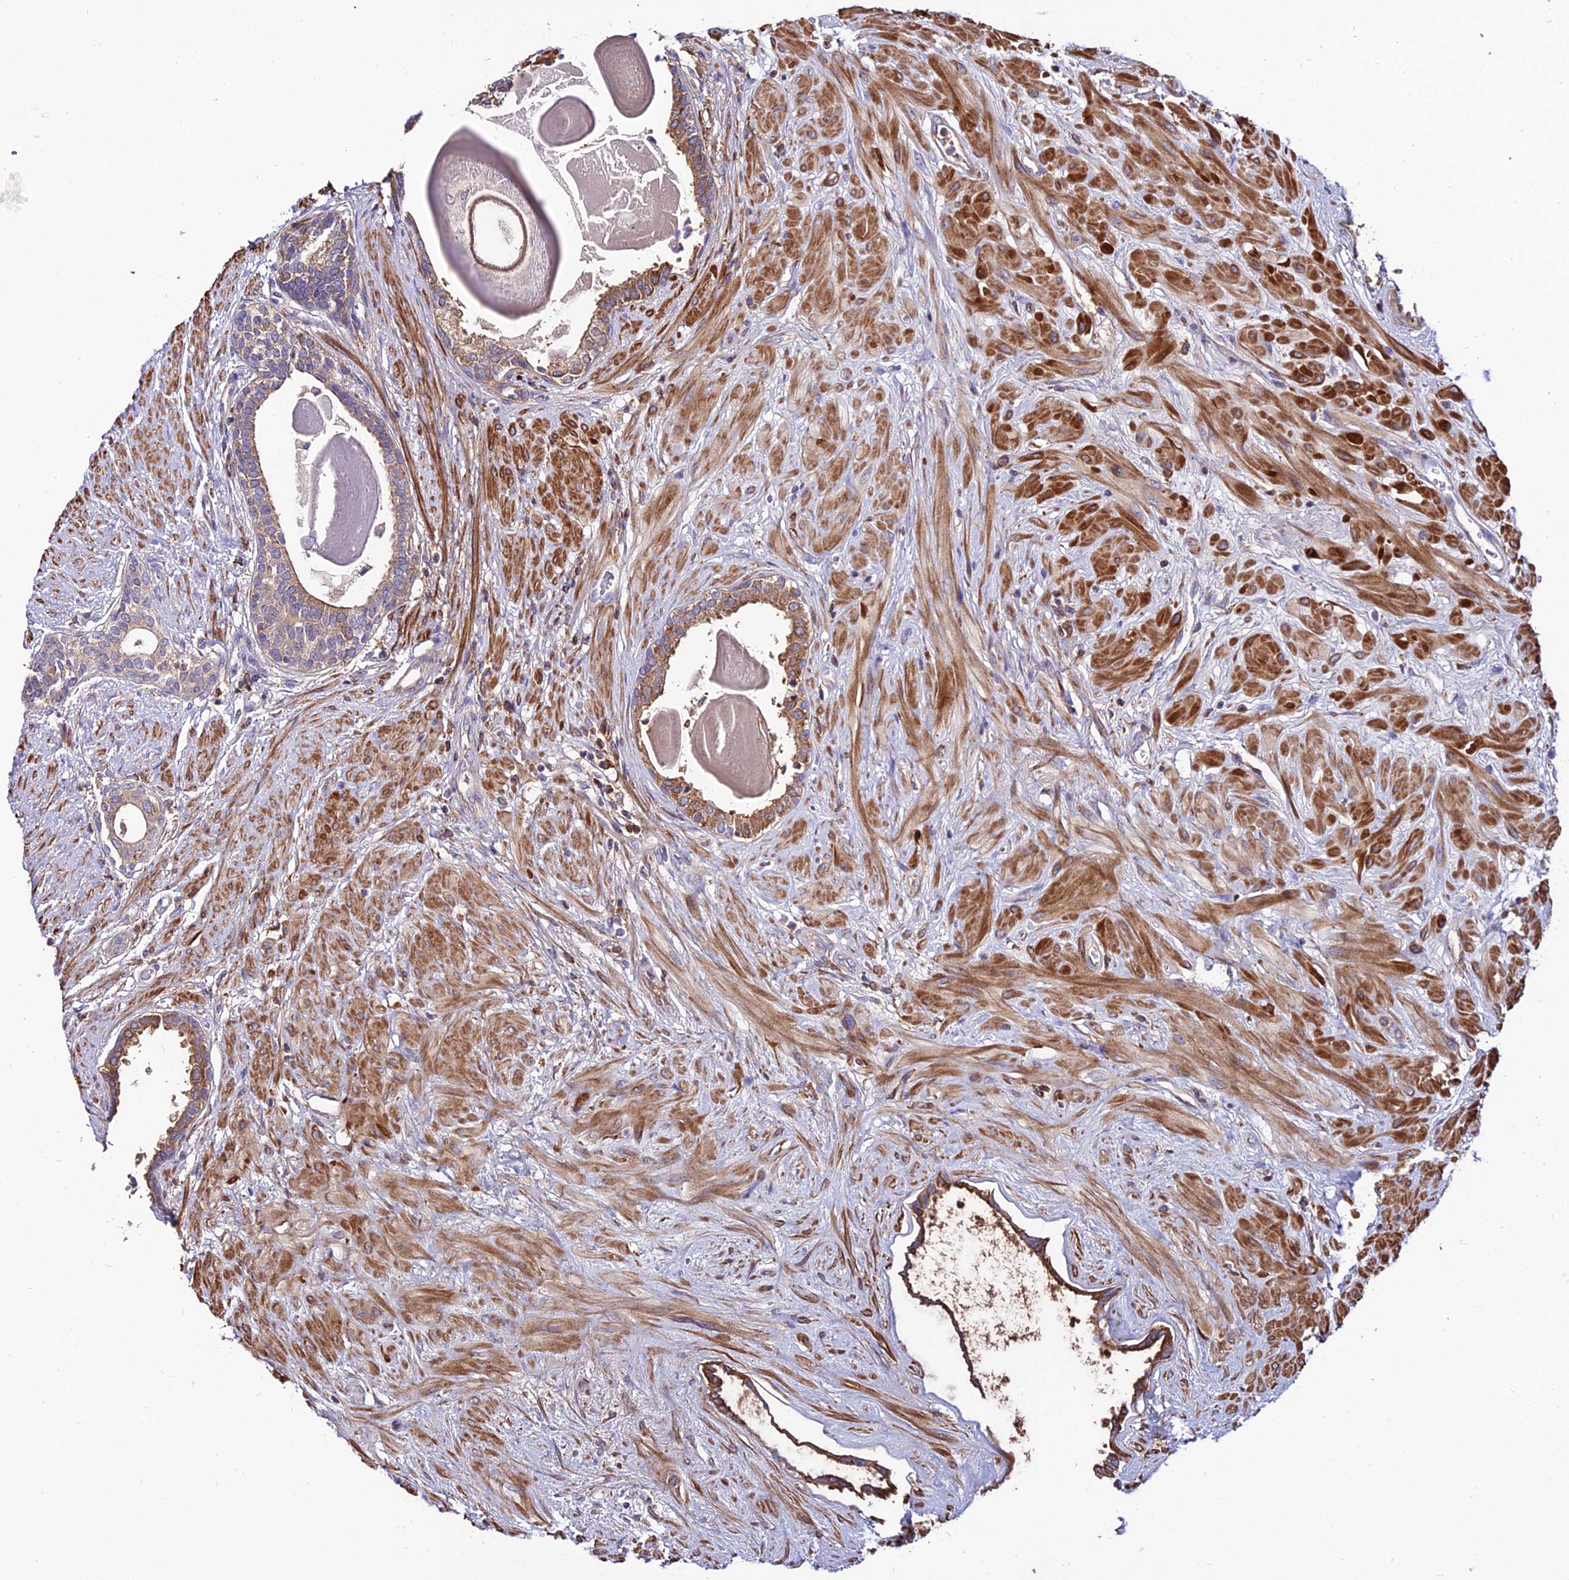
{"staining": {"intensity": "moderate", "quantity": ">75%", "location": "cytoplasmic/membranous"}, "tissue": "prostate", "cell_type": "Glandular cells", "image_type": "normal", "snomed": [{"axis": "morphology", "description": "Normal tissue, NOS"}, {"axis": "topography", "description": "Prostate"}], "caption": "A histopathology image of human prostate stained for a protein reveals moderate cytoplasmic/membranous brown staining in glandular cells. (DAB (3,3'-diaminobenzidine) IHC with brightfield microscopy, high magnification).", "gene": "PYM1", "patient": {"sex": "male", "age": 57}}